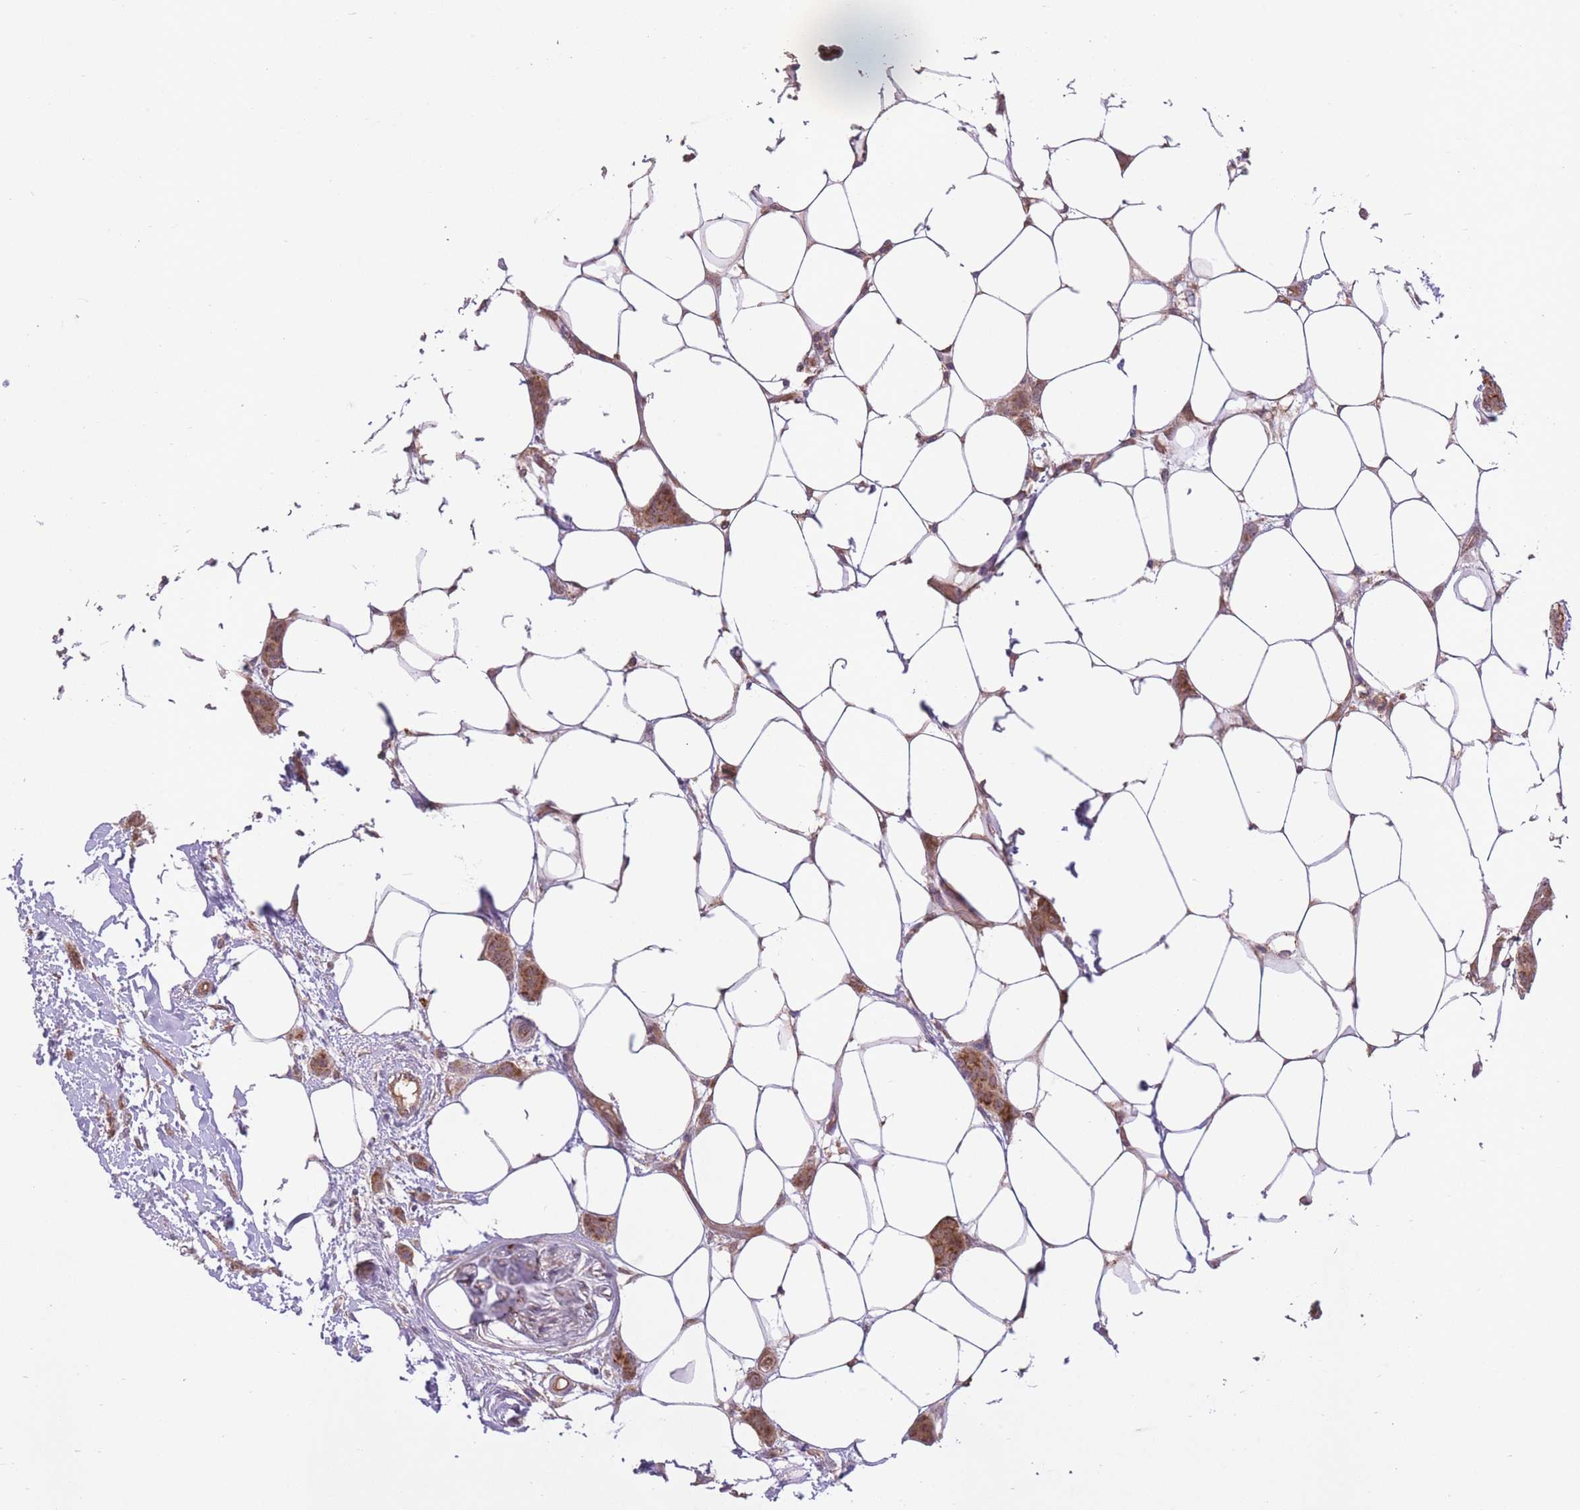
{"staining": {"intensity": "moderate", "quantity": ">75%", "location": "cytoplasmic/membranous"}, "tissue": "breast cancer", "cell_type": "Tumor cells", "image_type": "cancer", "snomed": [{"axis": "morphology", "description": "Duct carcinoma"}, {"axis": "topography", "description": "Breast"}], "caption": "Immunohistochemistry (IHC) of invasive ductal carcinoma (breast) reveals medium levels of moderate cytoplasmic/membranous staining in approximately >75% of tumor cells.", "gene": "POLR3F", "patient": {"sex": "female", "age": 72}}